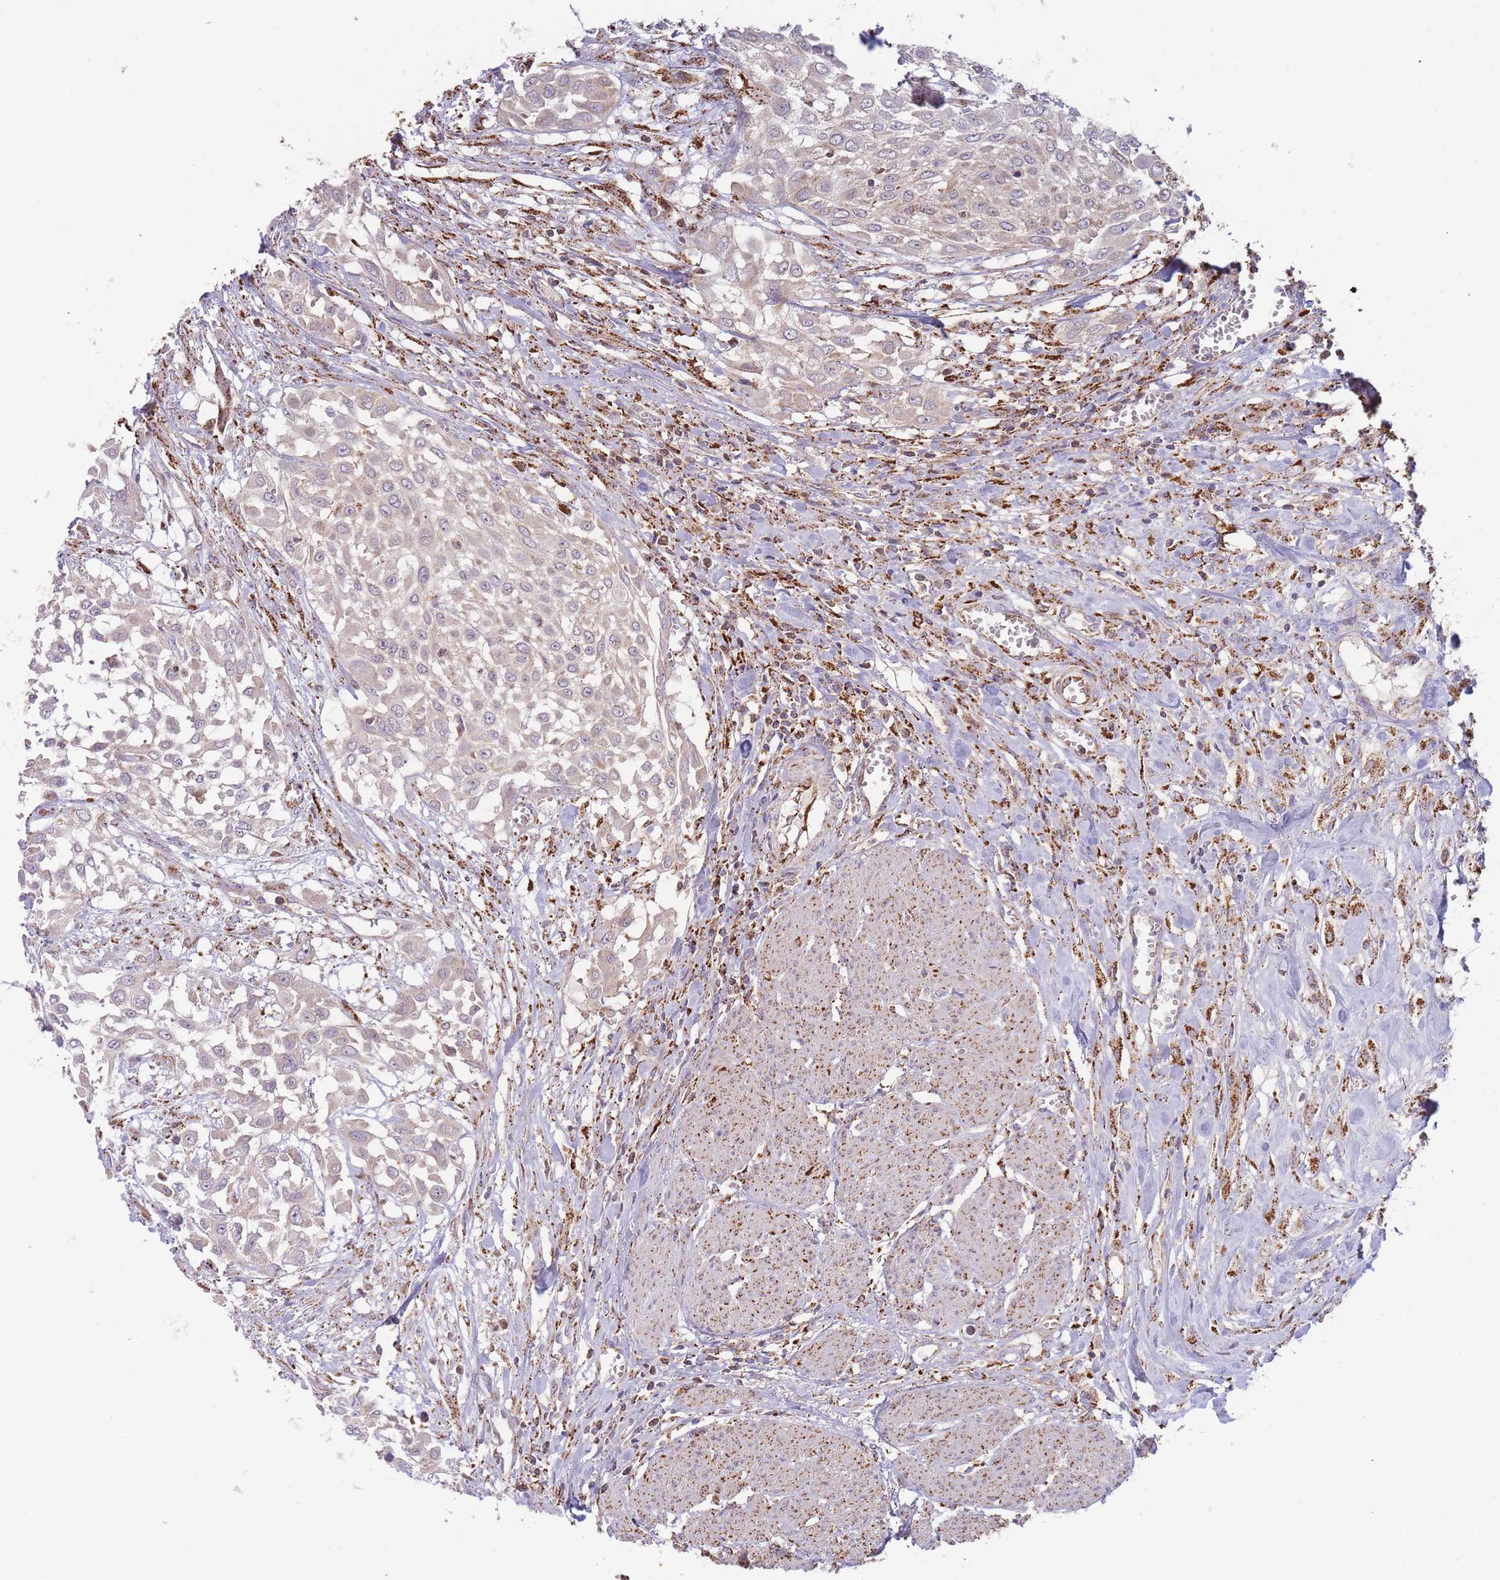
{"staining": {"intensity": "negative", "quantity": "none", "location": "none"}, "tissue": "urothelial cancer", "cell_type": "Tumor cells", "image_type": "cancer", "snomed": [{"axis": "morphology", "description": "Urothelial carcinoma, High grade"}, {"axis": "topography", "description": "Urinary bladder"}], "caption": "An IHC histopathology image of urothelial carcinoma (high-grade) is shown. There is no staining in tumor cells of urothelial carcinoma (high-grade).", "gene": "MRPL17", "patient": {"sex": "male", "age": 57}}